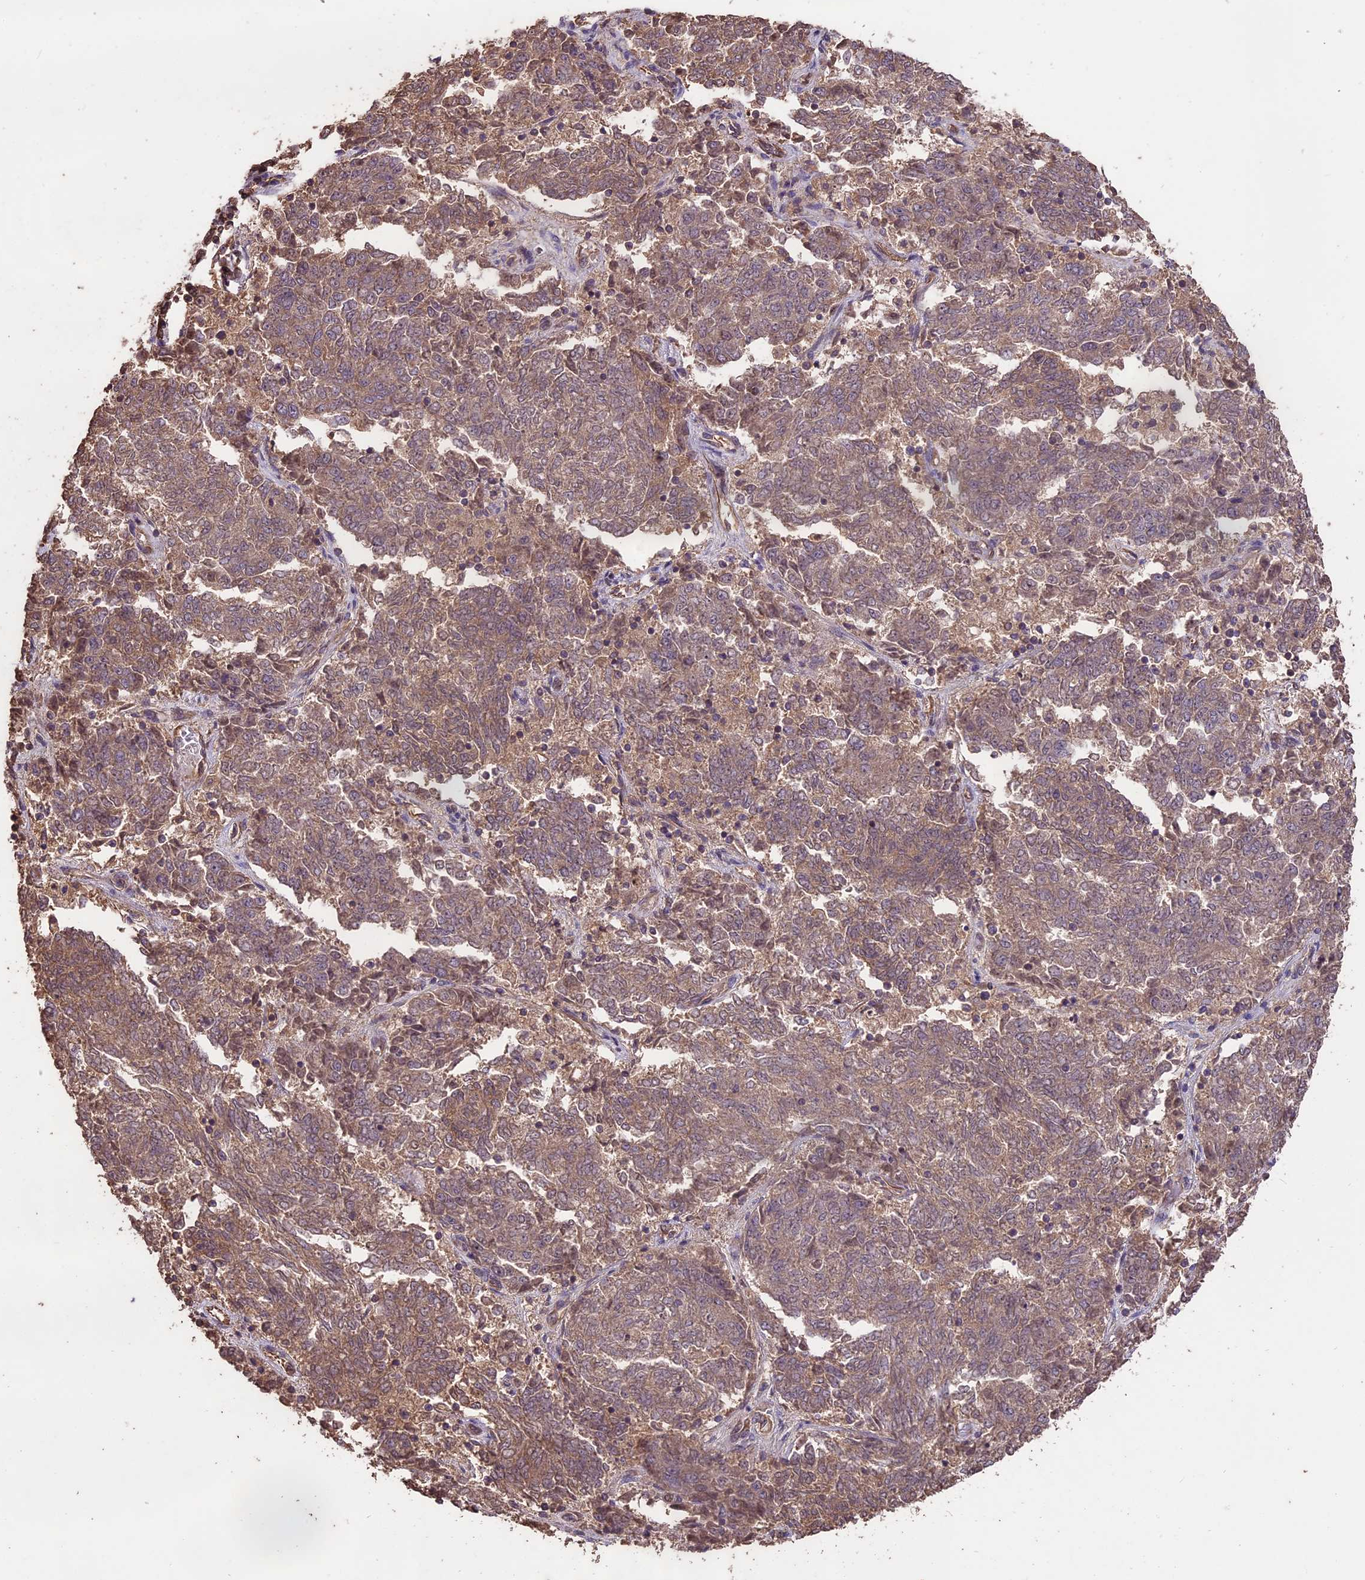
{"staining": {"intensity": "weak", "quantity": ">75%", "location": "cytoplasmic/membranous"}, "tissue": "endometrial cancer", "cell_type": "Tumor cells", "image_type": "cancer", "snomed": [{"axis": "morphology", "description": "Adenocarcinoma, NOS"}, {"axis": "topography", "description": "Endometrium"}], "caption": "Endometrial cancer stained with a brown dye shows weak cytoplasmic/membranous positive expression in about >75% of tumor cells.", "gene": "TTLL10", "patient": {"sex": "female", "age": 80}}